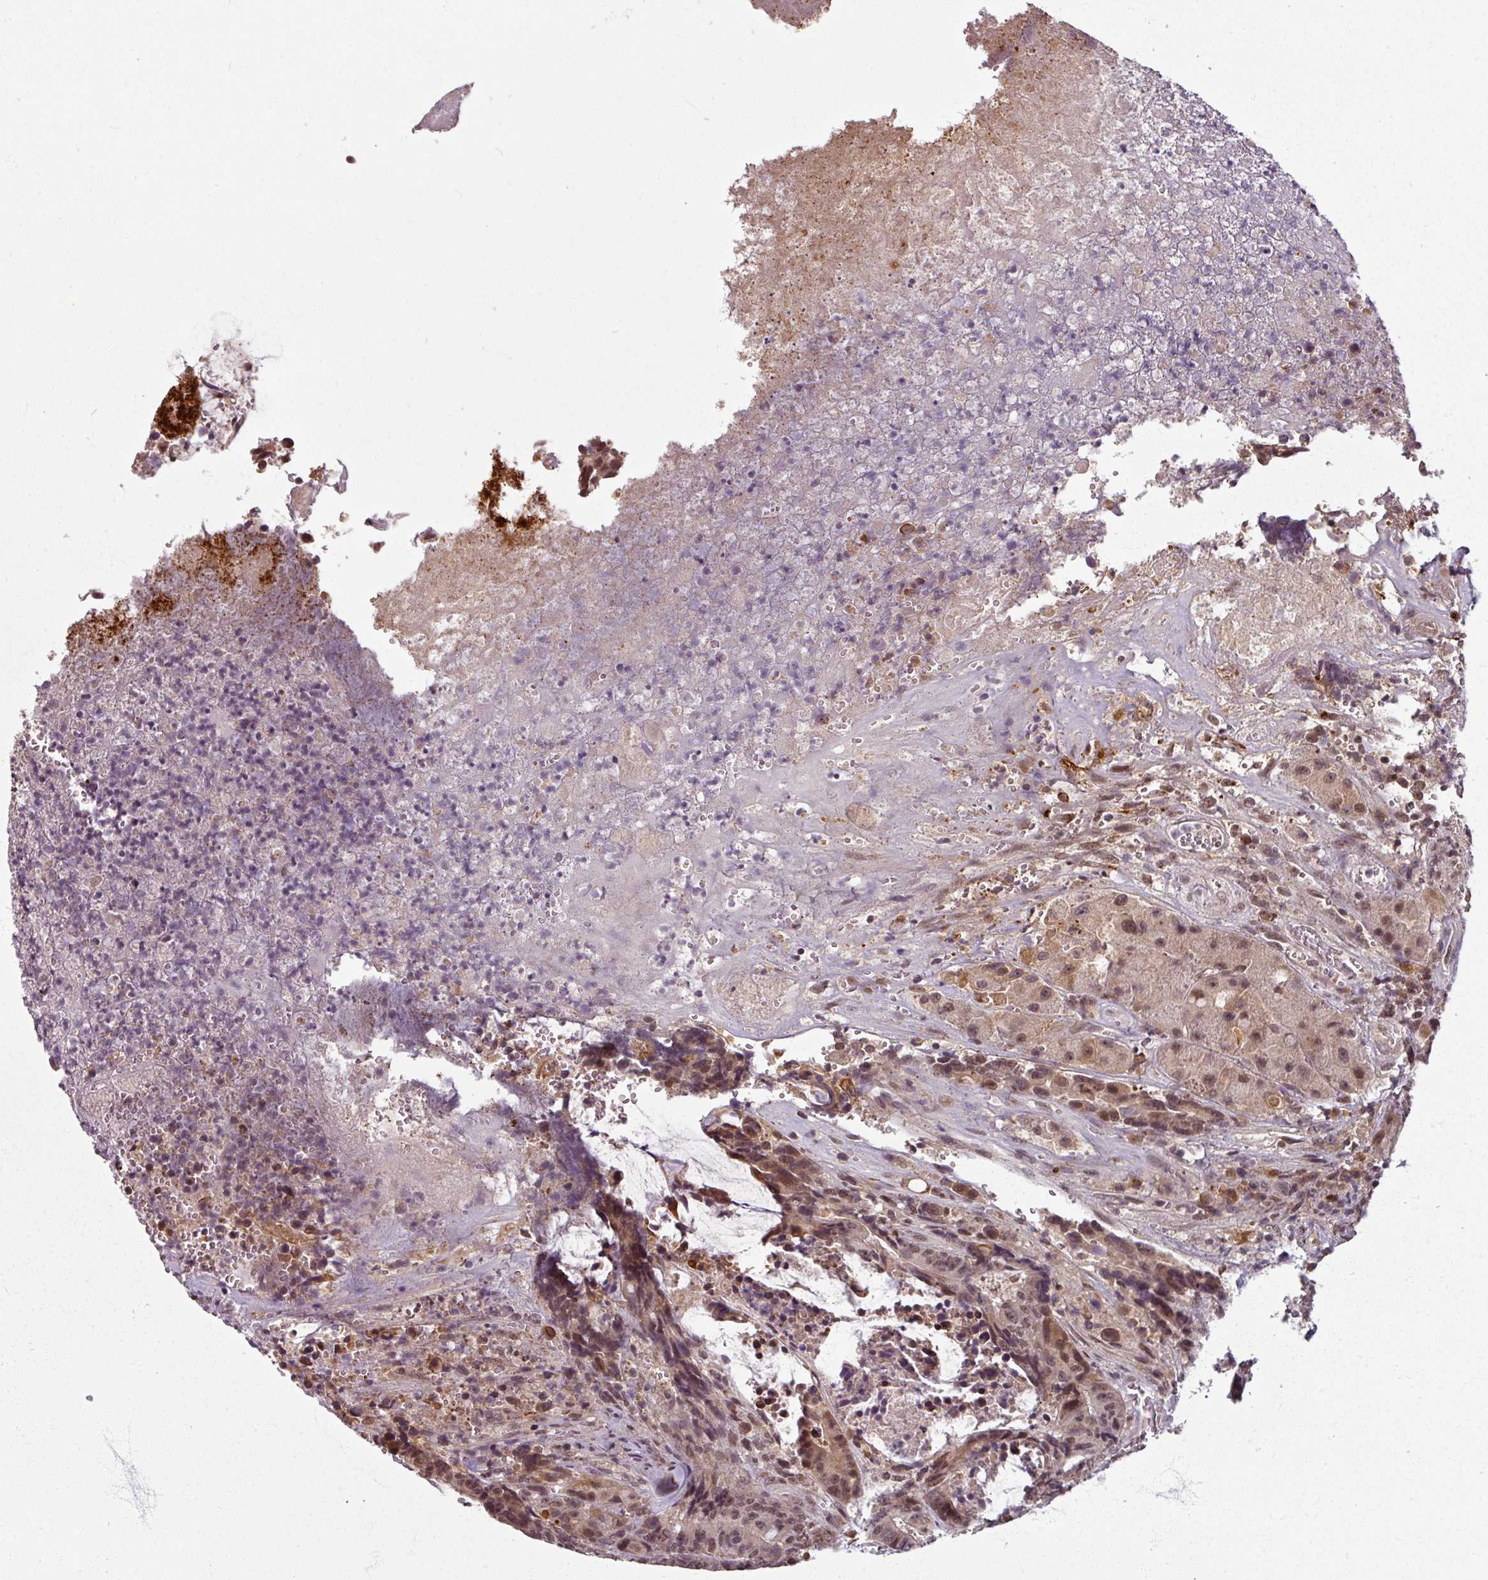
{"staining": {"intensity": "moderate", "quantity": ">75%", "location": "nuclear"}, "tissue": "colorectal cancer", "cell_type": "Tumor cells", "image_type": "cancer", "snomed": [{"axis": "morphology", "description": "Adenocarcinoma, NOS"}, {"axis": "topography", "description": "Rectum"}], "caption": "Immunohistochemistry (IHC) micrograph of neoplastic tissue: human colorectal adenocarcinoma stained using IHC demonstrates medium levels of moderate protein expression localized specifically in the nuclear of tumor cells, appearing as a nuclear brown color.", "gene": "POLR2G", "patient": {"sex": "male", "age": 69}}